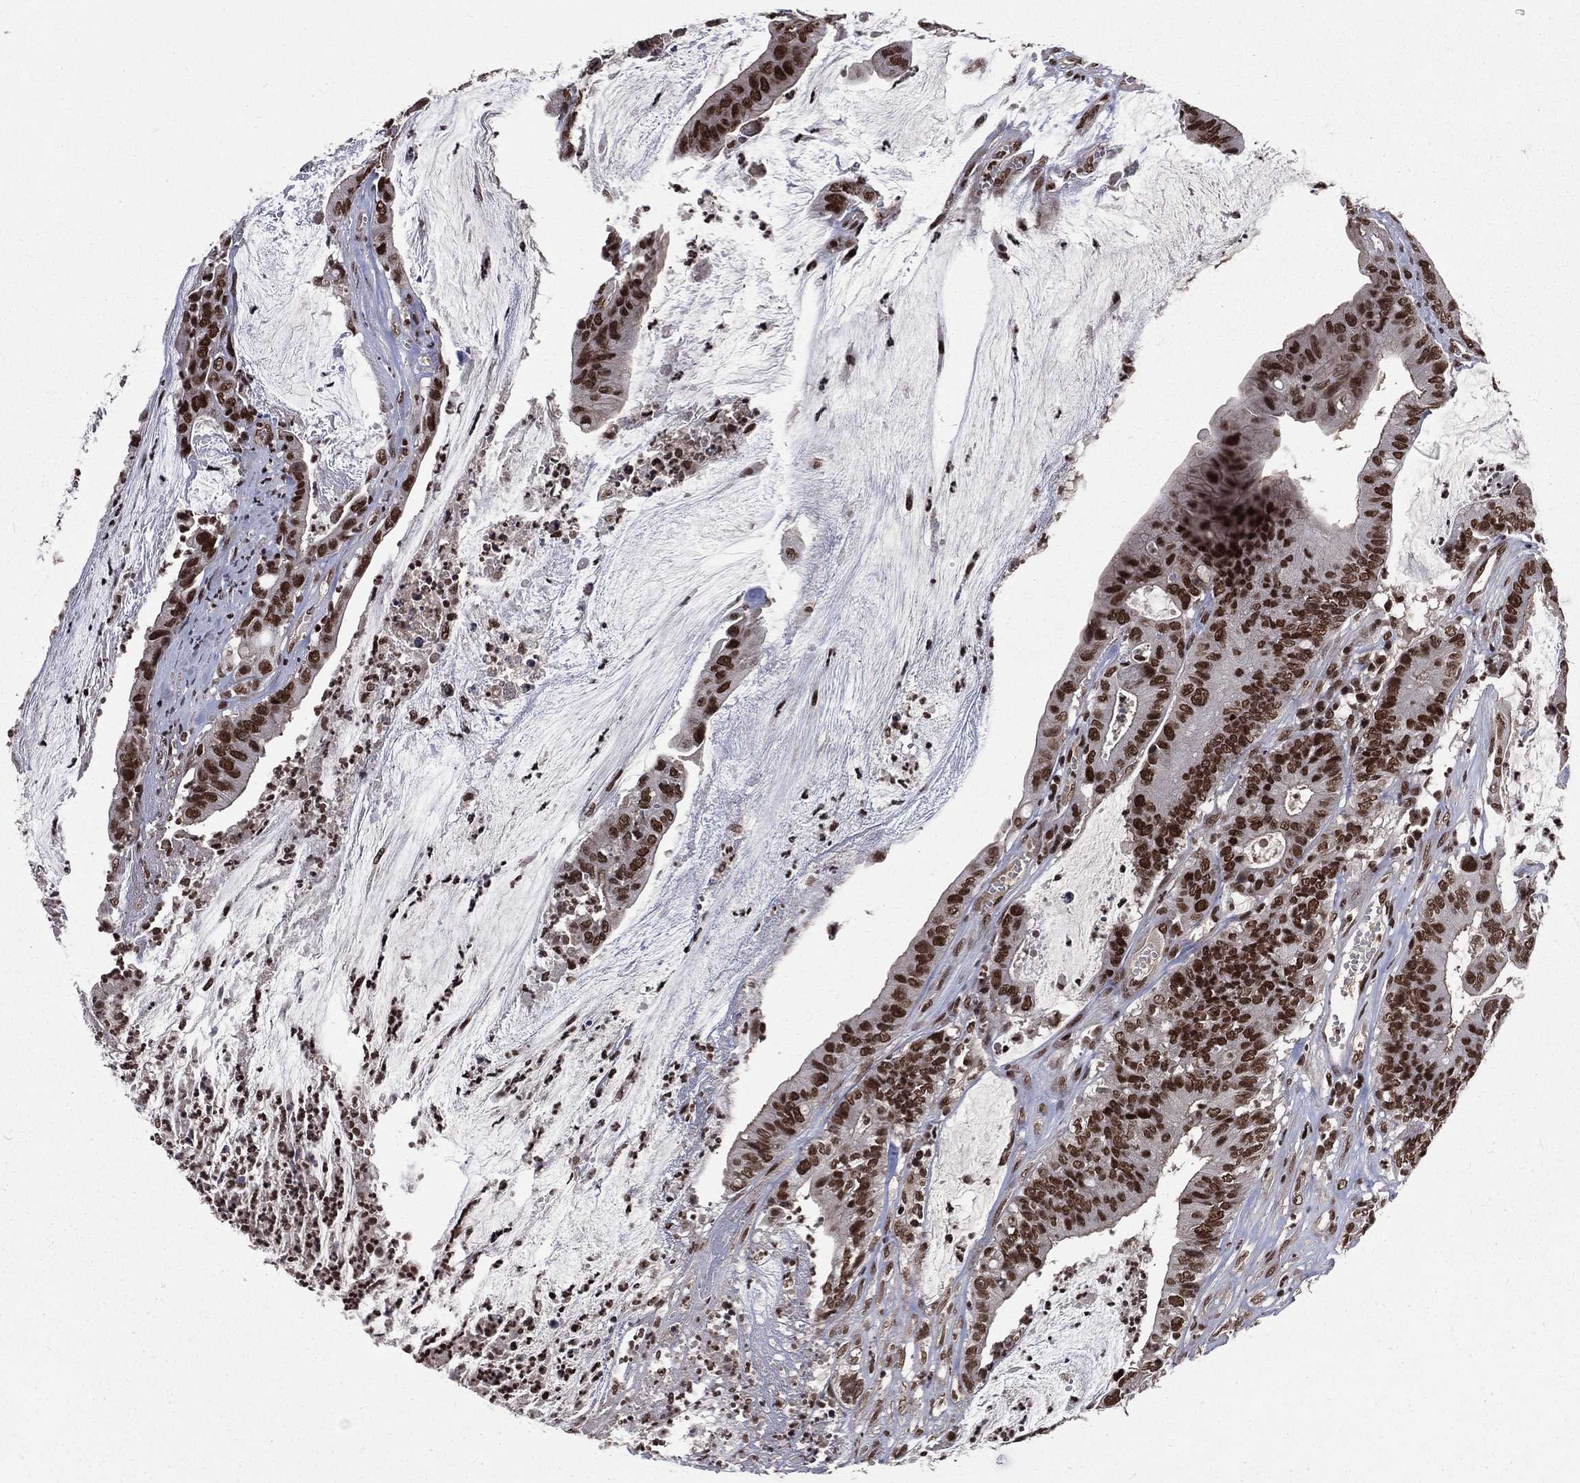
{"staining": {"intensity": "strong", "quantity": ">75%", "location": "nuclear"}, "tissue": "colorectal cancer", "cell_type": "Tumor cells", "image_type": "cancer", "snomed": [{"axis": "morphology", "description": "Adenocarcinoma, NOS"}, {"axis": "topography", "description": "Colon"}], "caption": "Colorectal cancer tissue exhibits strong nuclear positivity in about >75% of tumor cells", "gene": "SMC3", "patient": {"sex": "female", "age": 69}}